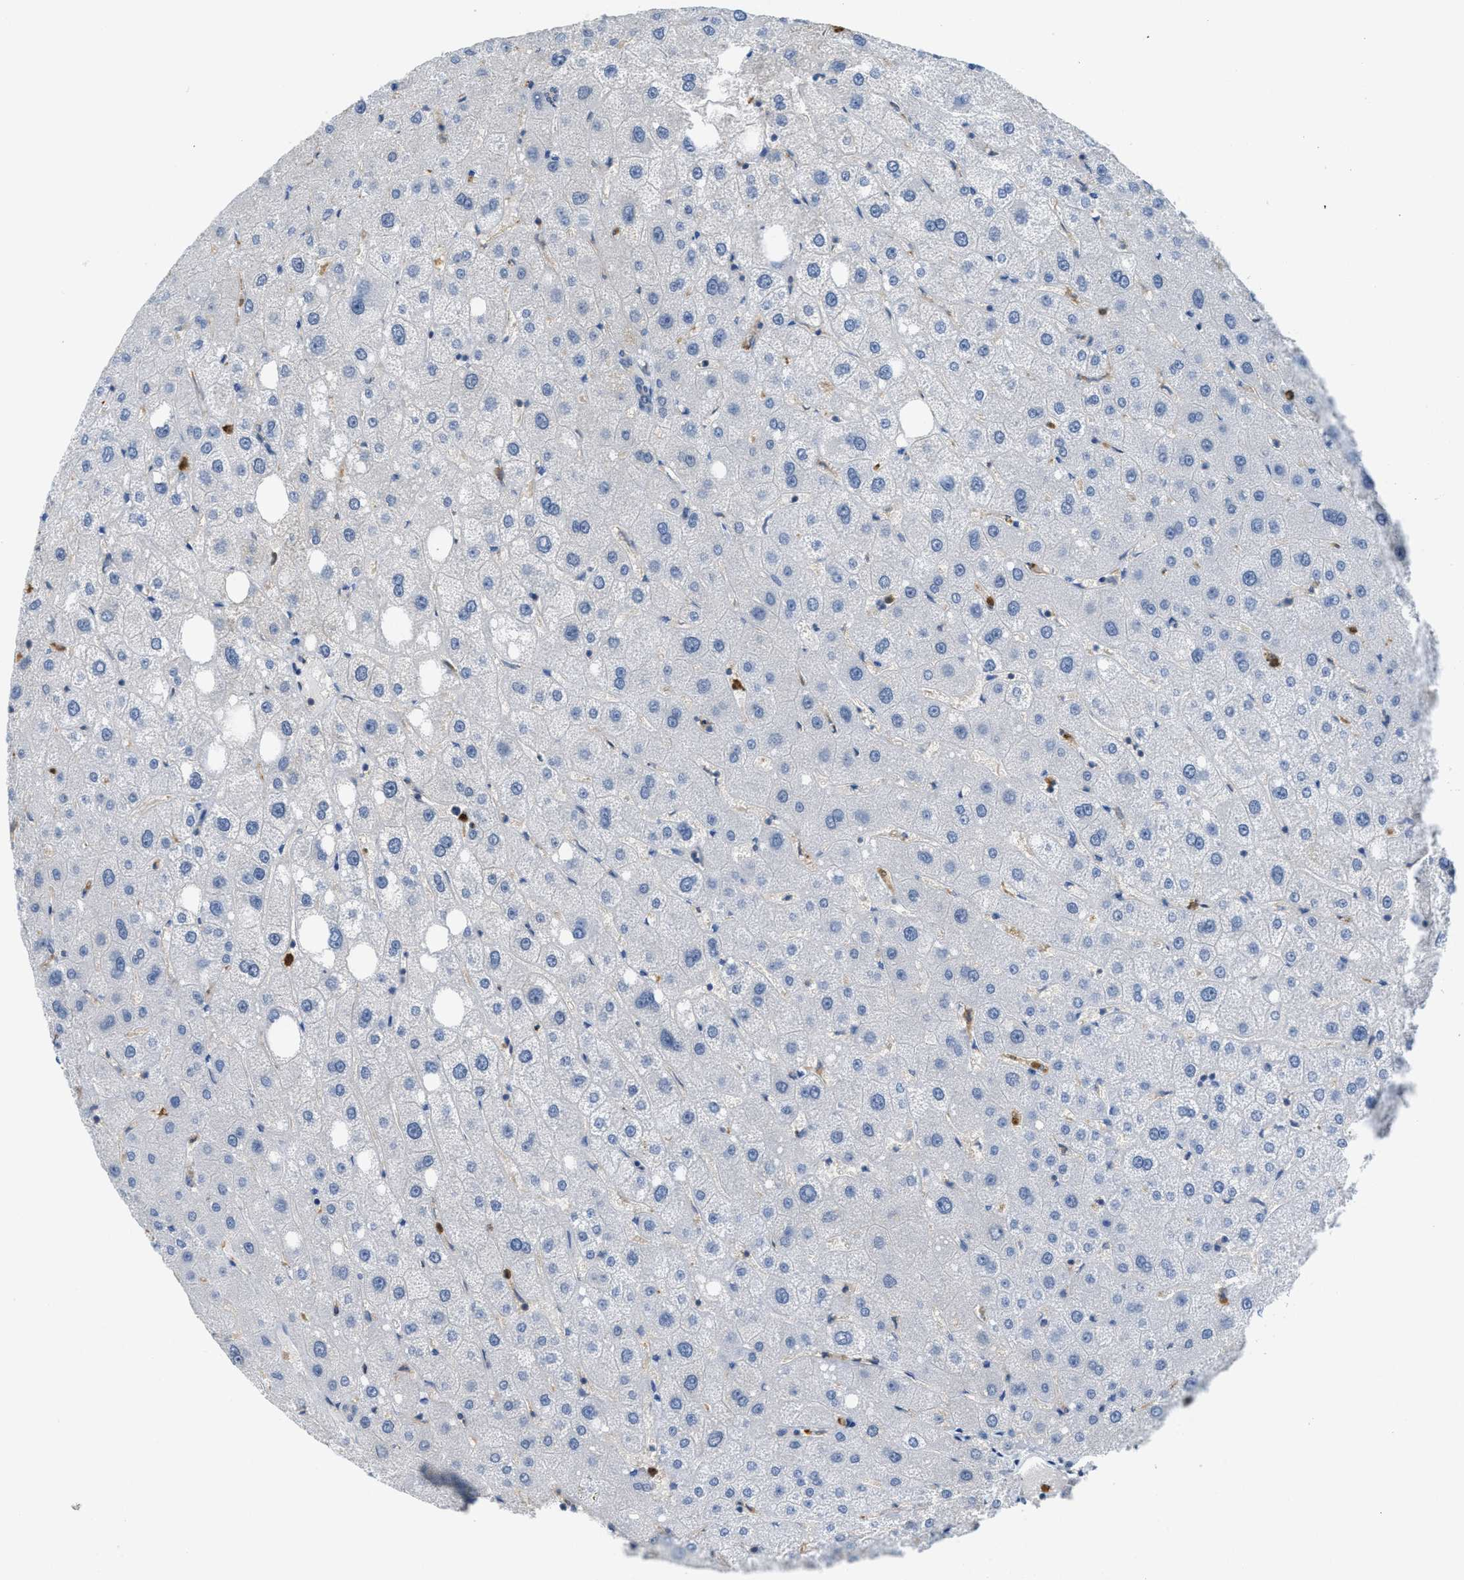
{"staining": {"intensity": "negative", "quantity": "none", "location": "none"}, "tissue": "liver", "cell_type": "Cholangiocytes", "image_type": "normal", "snomed": [{"axis": "morphology", "description": "Normal tissue, NOS"}, {"axis": "topography", "description": "Liver"}], "caption": "The immunohistochemistry (IHC) micrograph has no significant staining in cholangiocytes of liver.", "gene": "SERPINB1", "patient": {"sex": "male", "age": 73}}